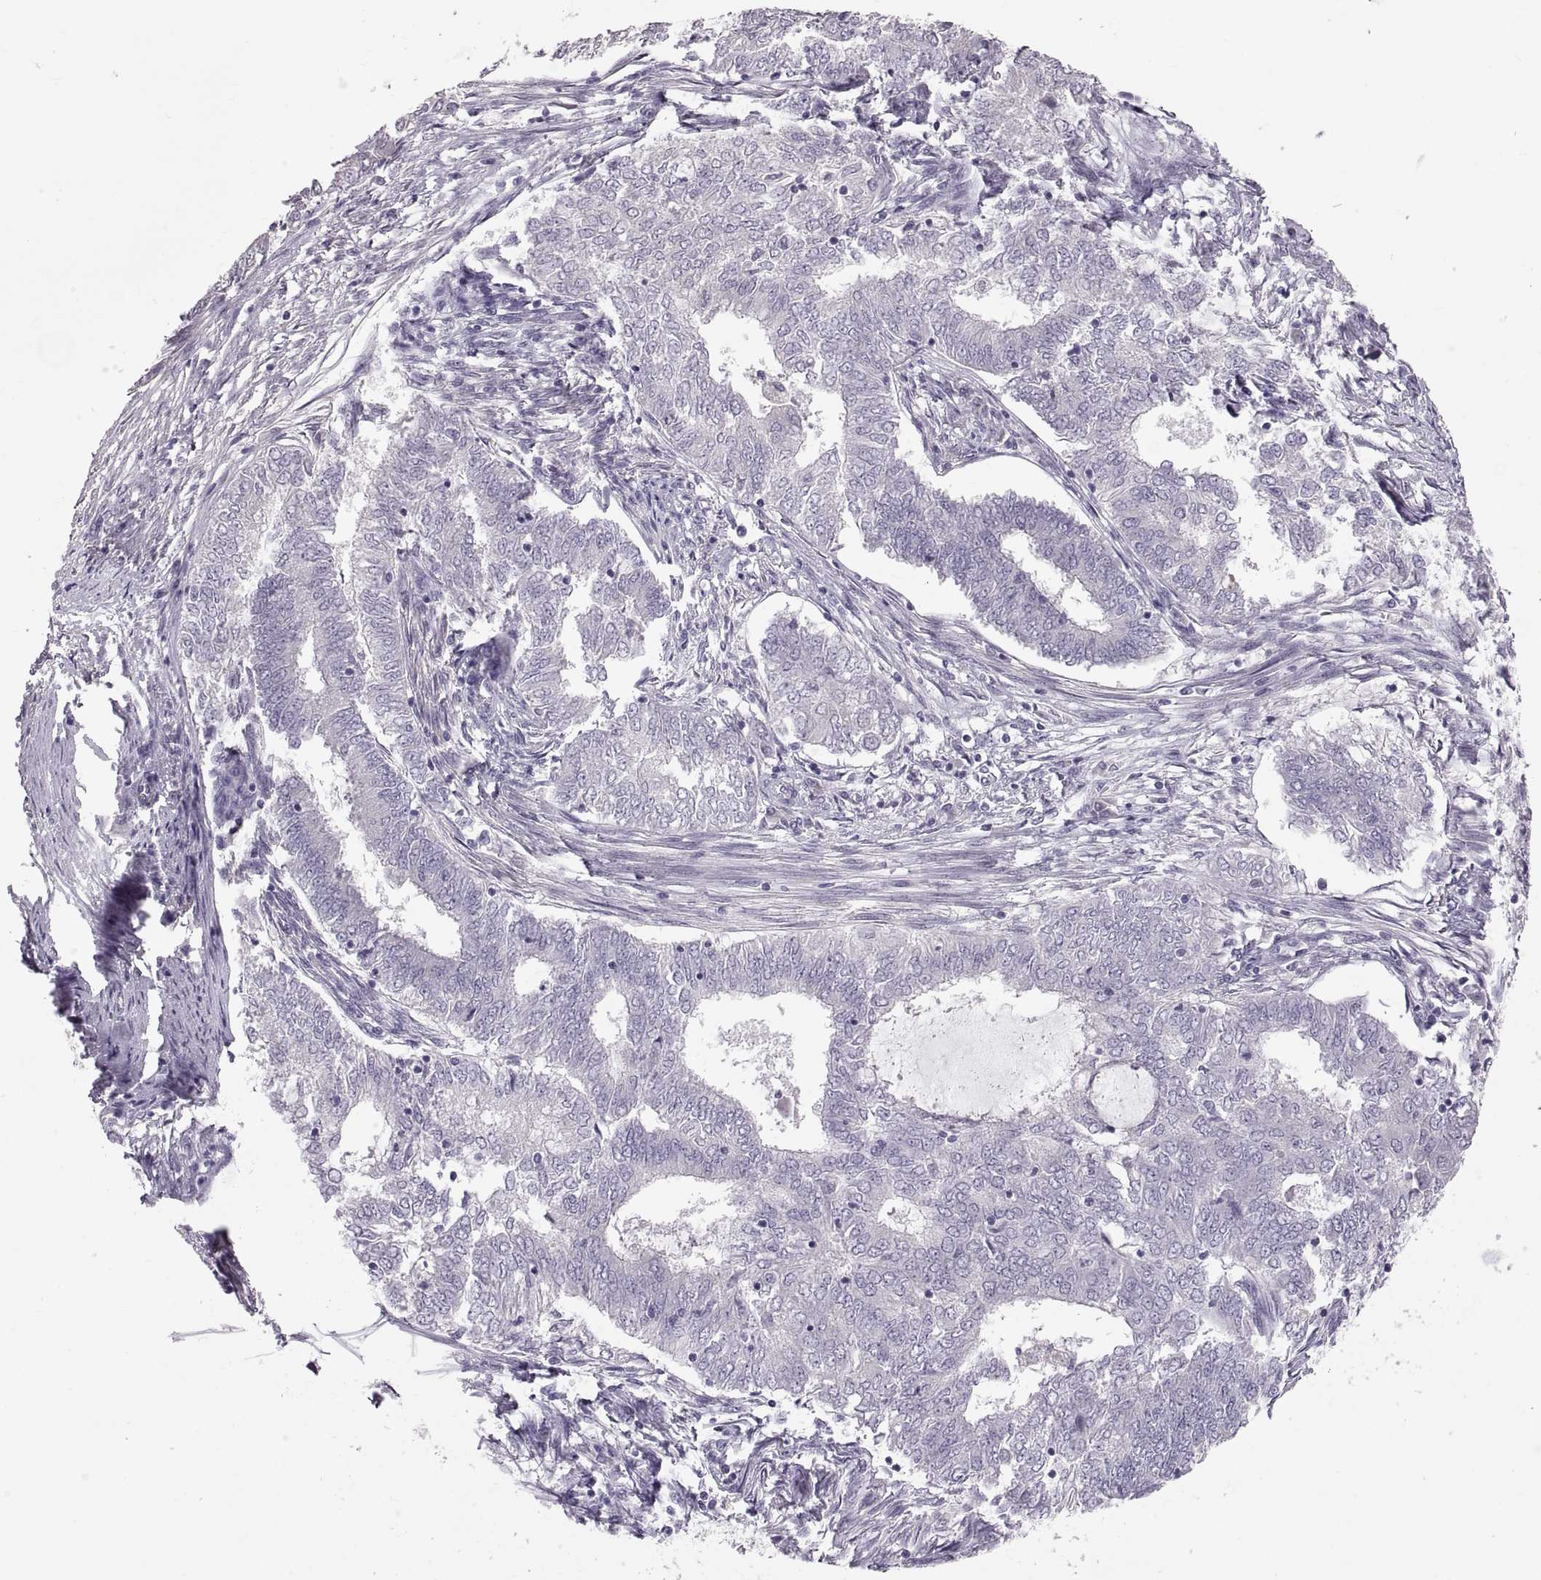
{"staining": {"intensity": "negative", "quantity": "none", "location": "none"}, "tissue": "endometrial cancer", "cell_type": "Tumor cells", "image_type": "cancer", "snomed": [{"axis": "morphology", "description": "Adenocarcinoma, NOS"}, {"axis": "topography", "description": "Endometrium"}], "caption": "IHC of endometrial cancer (adenocarcinoma) shows no expression in tumor cells.", "gene": "WFDC8", "patient": {"sex": "female", "age": 62}}